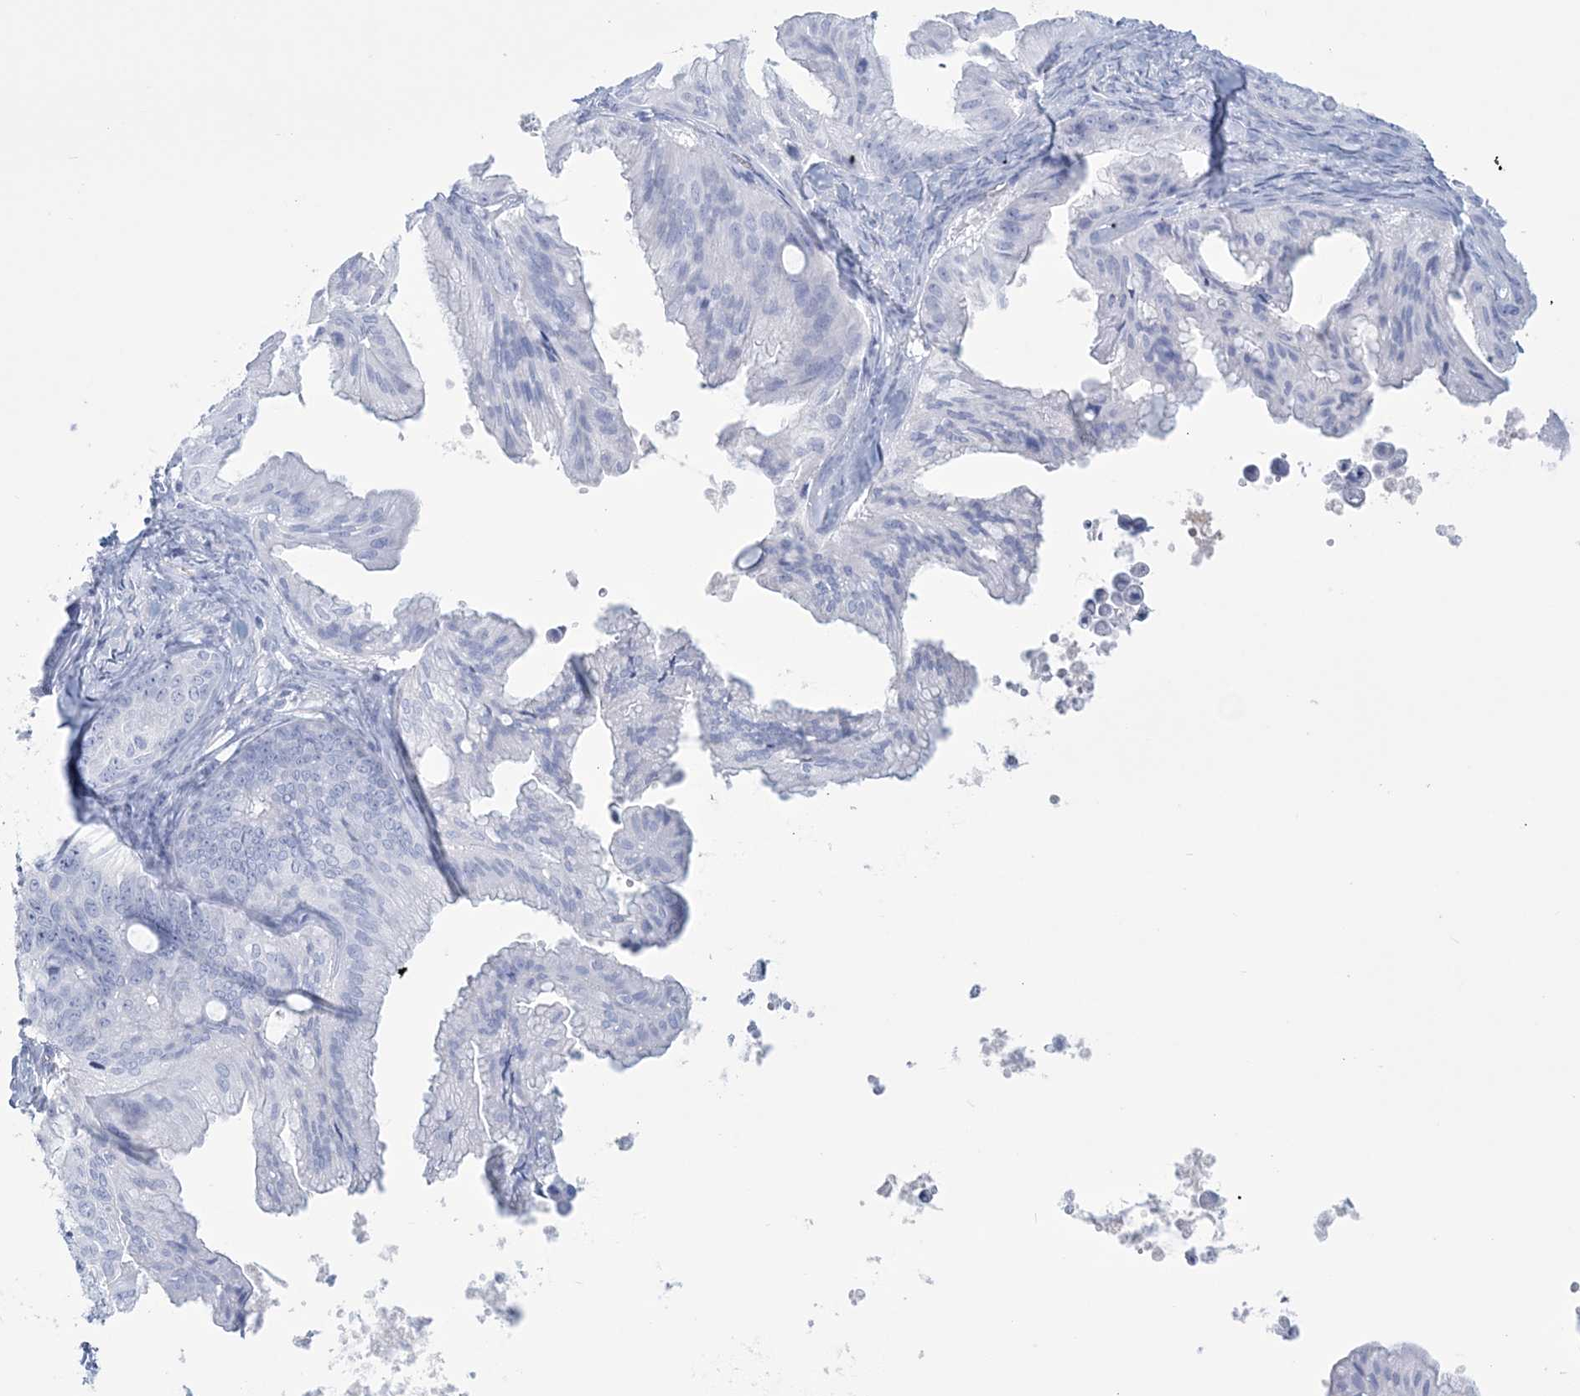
{"staining": {"intensity": "negative", "quantity": "none", "location": "none"}, "tissue": "ovarian cancer", "cell_type": "Tumor cells", "image_type": "cancer", "snomed": [{"axis": "morphology", "description": "Cystadenocarcinoma, mucinous, NOS"}, {"axis": "topography", "description": "Ovary"}], "caption": "The micrograph shows no significant staining in tumor cells of mucinous cystadenocarcinoma (ovarian).", "gene": "DPCD", "patient": {"sex": "female", "age": 71}}